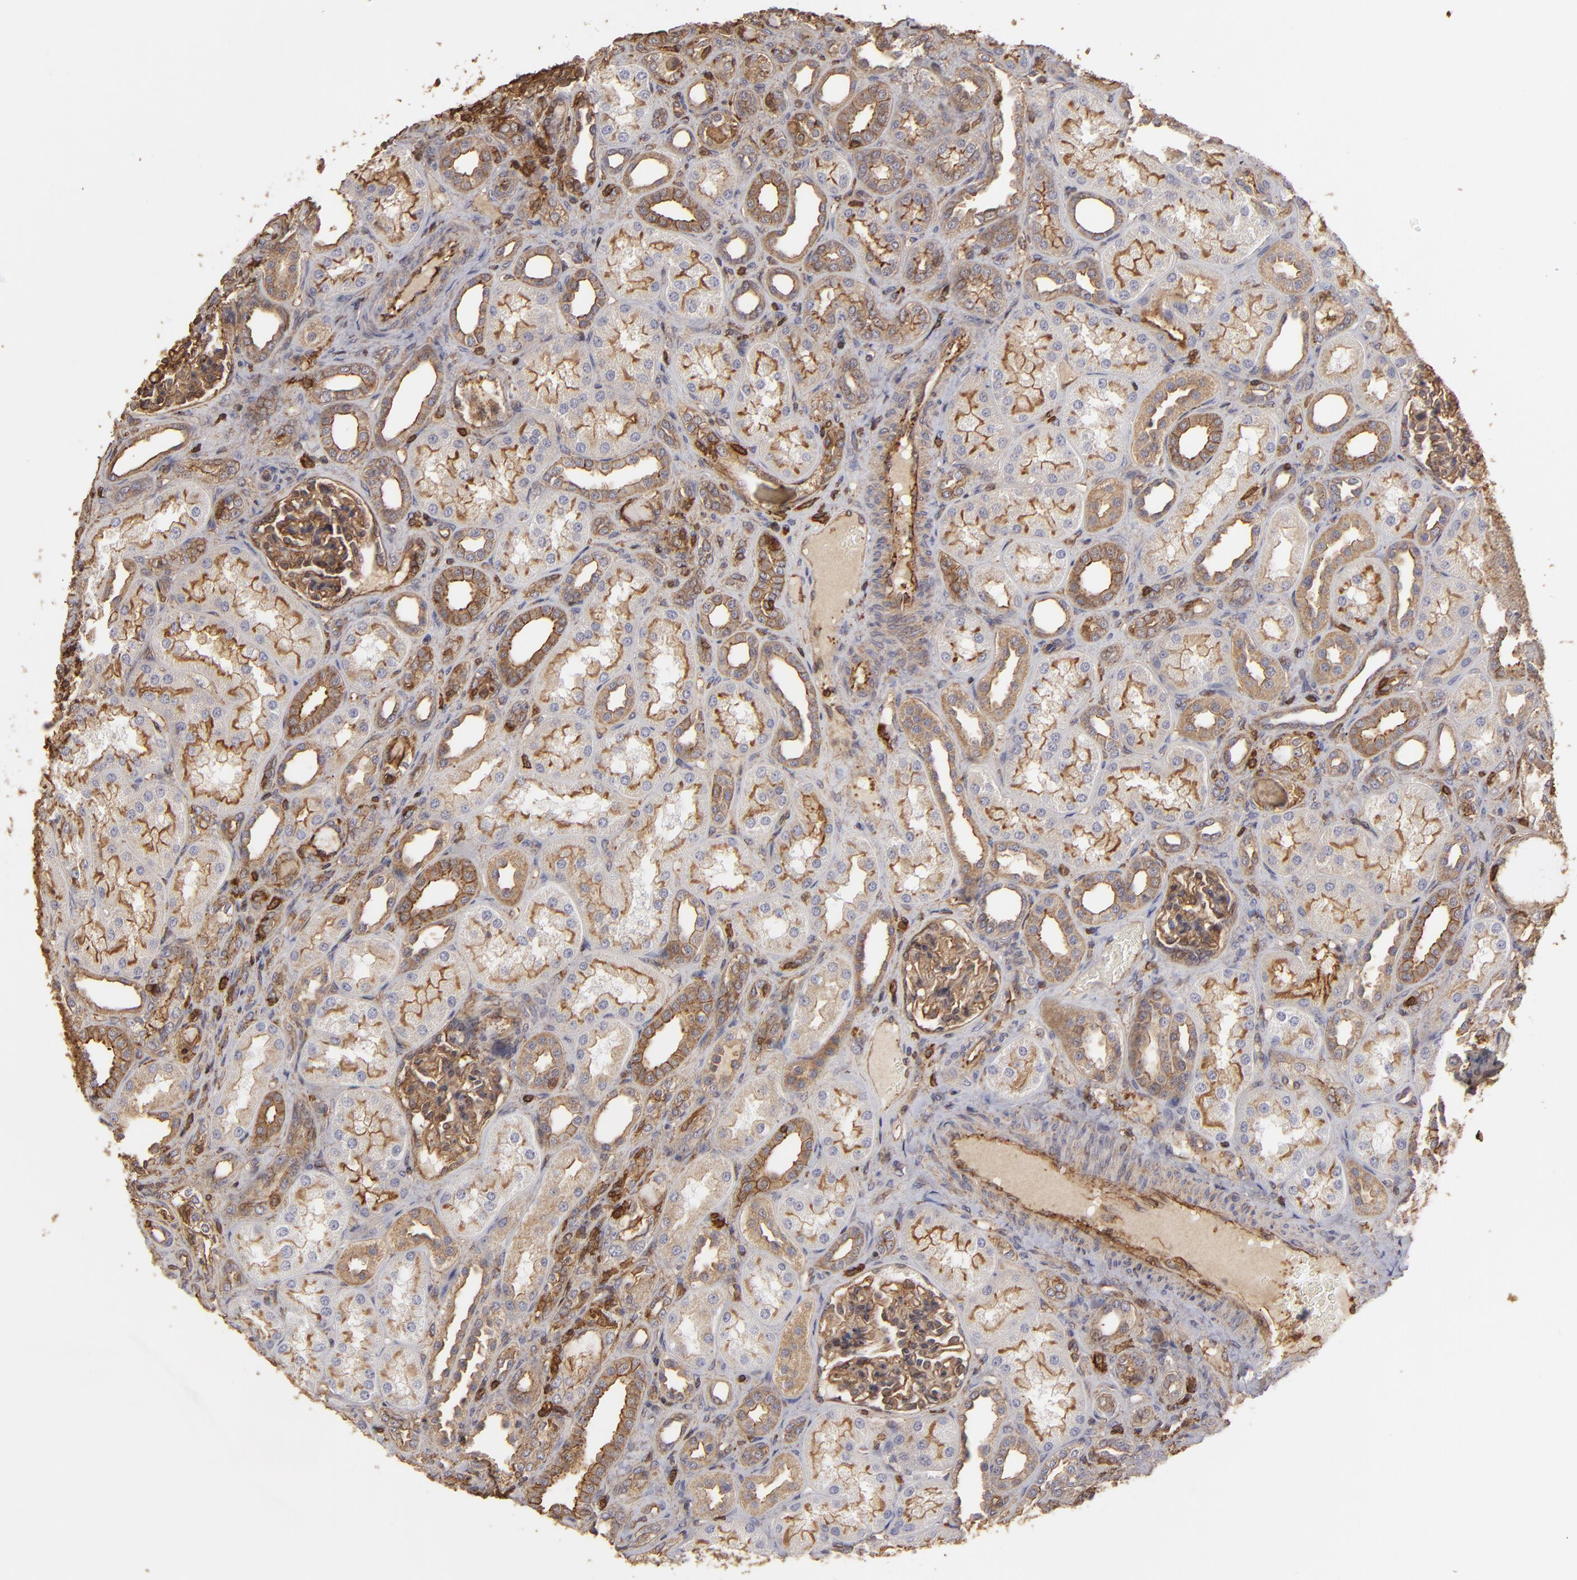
{"staining": {"intensity": "moderate", "quantity": "25%-75%", "location": "cytoplasmic/membranous"}, "tissue": "kidney", "cell_type": "Cells in glomeruli", "image_type": "normal", "snomed": [{"axis": "morphology", "description": "Normal tissue, NOS"}, {"axis": "topography", "description": "Kidney"}], "caption": "Brown immunohistochemical staining in unremarkable kidney shows moderate cytoplasmic/membranous expression in approximately 25%-75% of cells in glomeruli. (Brightfield microscopy of DAB IHC at high magnification).", "gene": "ACTB", "patient": {"sex": "male", "age": 7}}